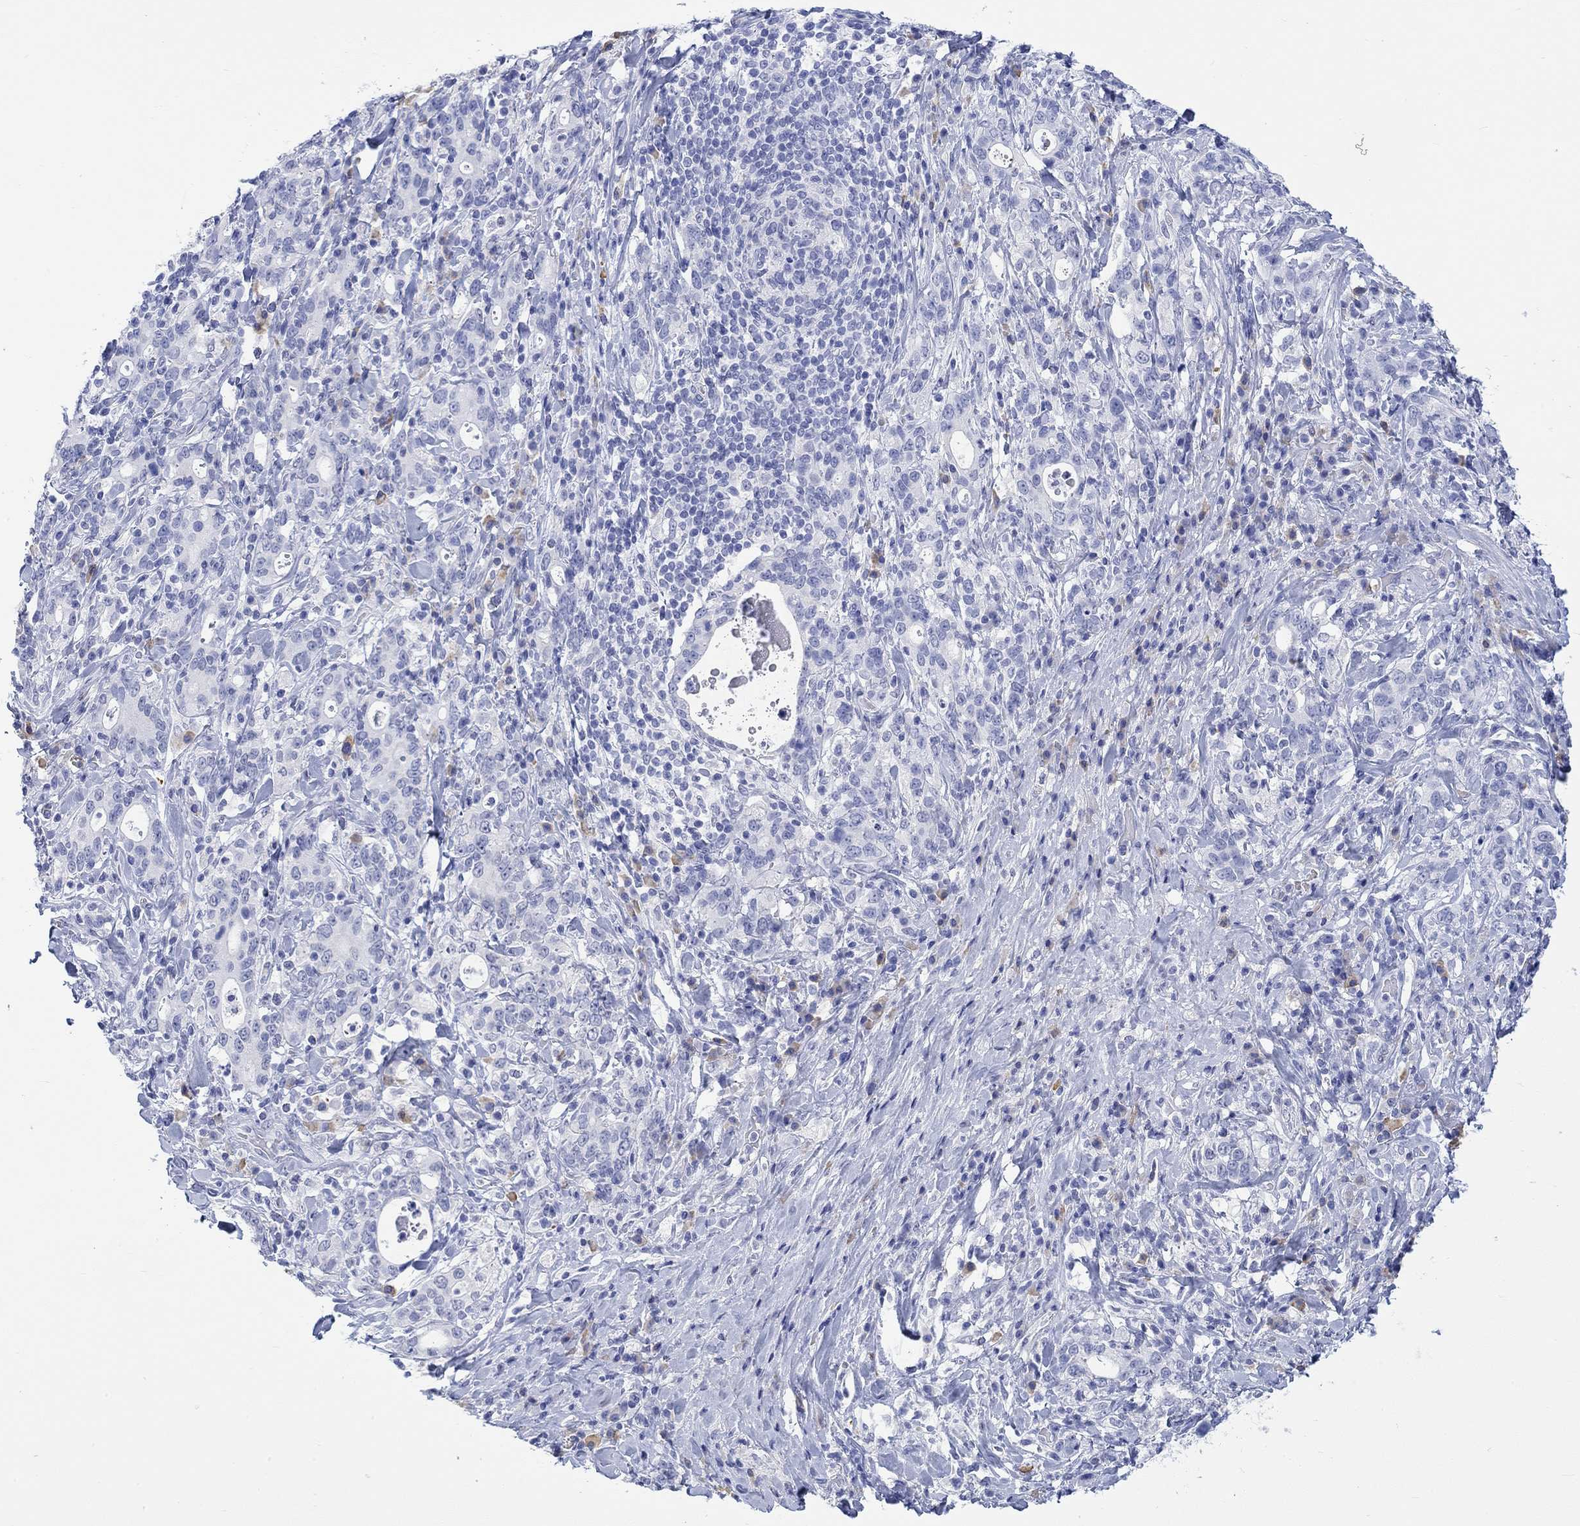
{"staining": {"intensity": "negative", "quantity": "none", "location": "none"}, "tissue": "stomach cancer", "cell_type": "Tumor cells", "image_type": "cancer", "snomed": [{"axis": "morphology", "description": "Adenocarcinoma, NOS"}, {"axis": "topography", "description": "Stomach"}], "caption": "An immunohistochemistry (IHC) image of stomach cancer (adenocarcinoma) is shown. There is no staining in tumor cells of stomach cancer (adenocarcinoma).", "gene": "MSI1", "patient": {"sex": "male", "age": 79}}